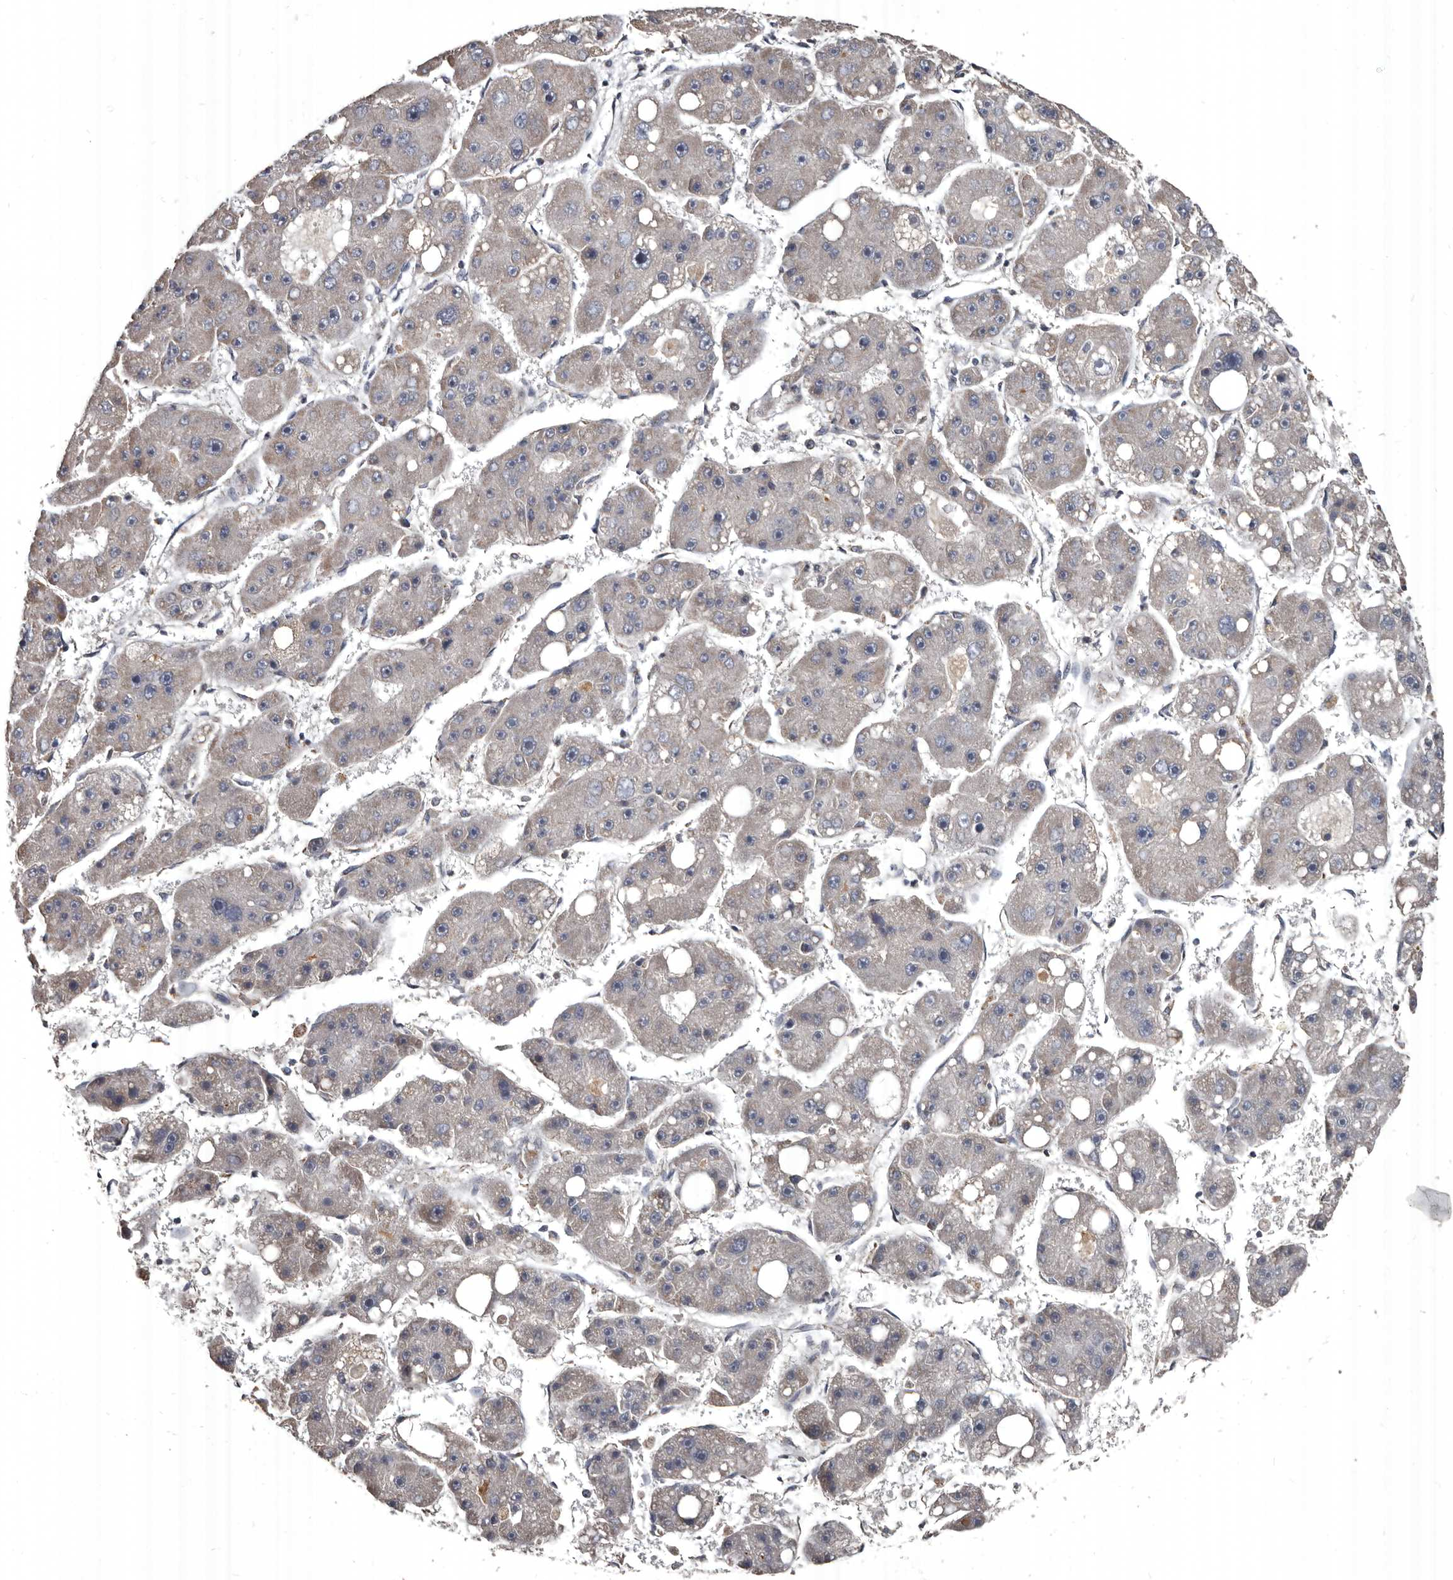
{"staining": {"intensity": "weak", "quantity": "<25%", "location": "cytoplasmic/membranous"}, "tissue": "liver cancer", "cell_type": "Tumor cells", "image_type": "cancer", "snomed": [{"axis": "morphology", "description": "Carcinoma, Hepatocellular, NOS"}, {"axis": "topography", "description": "Liver"}], "caption": "Immunohistochemical staining of human liver cancer reveals no significant staining in tumor cells.", "gene": "GREB1", "patient": {"sex": "female", "age": 61}}